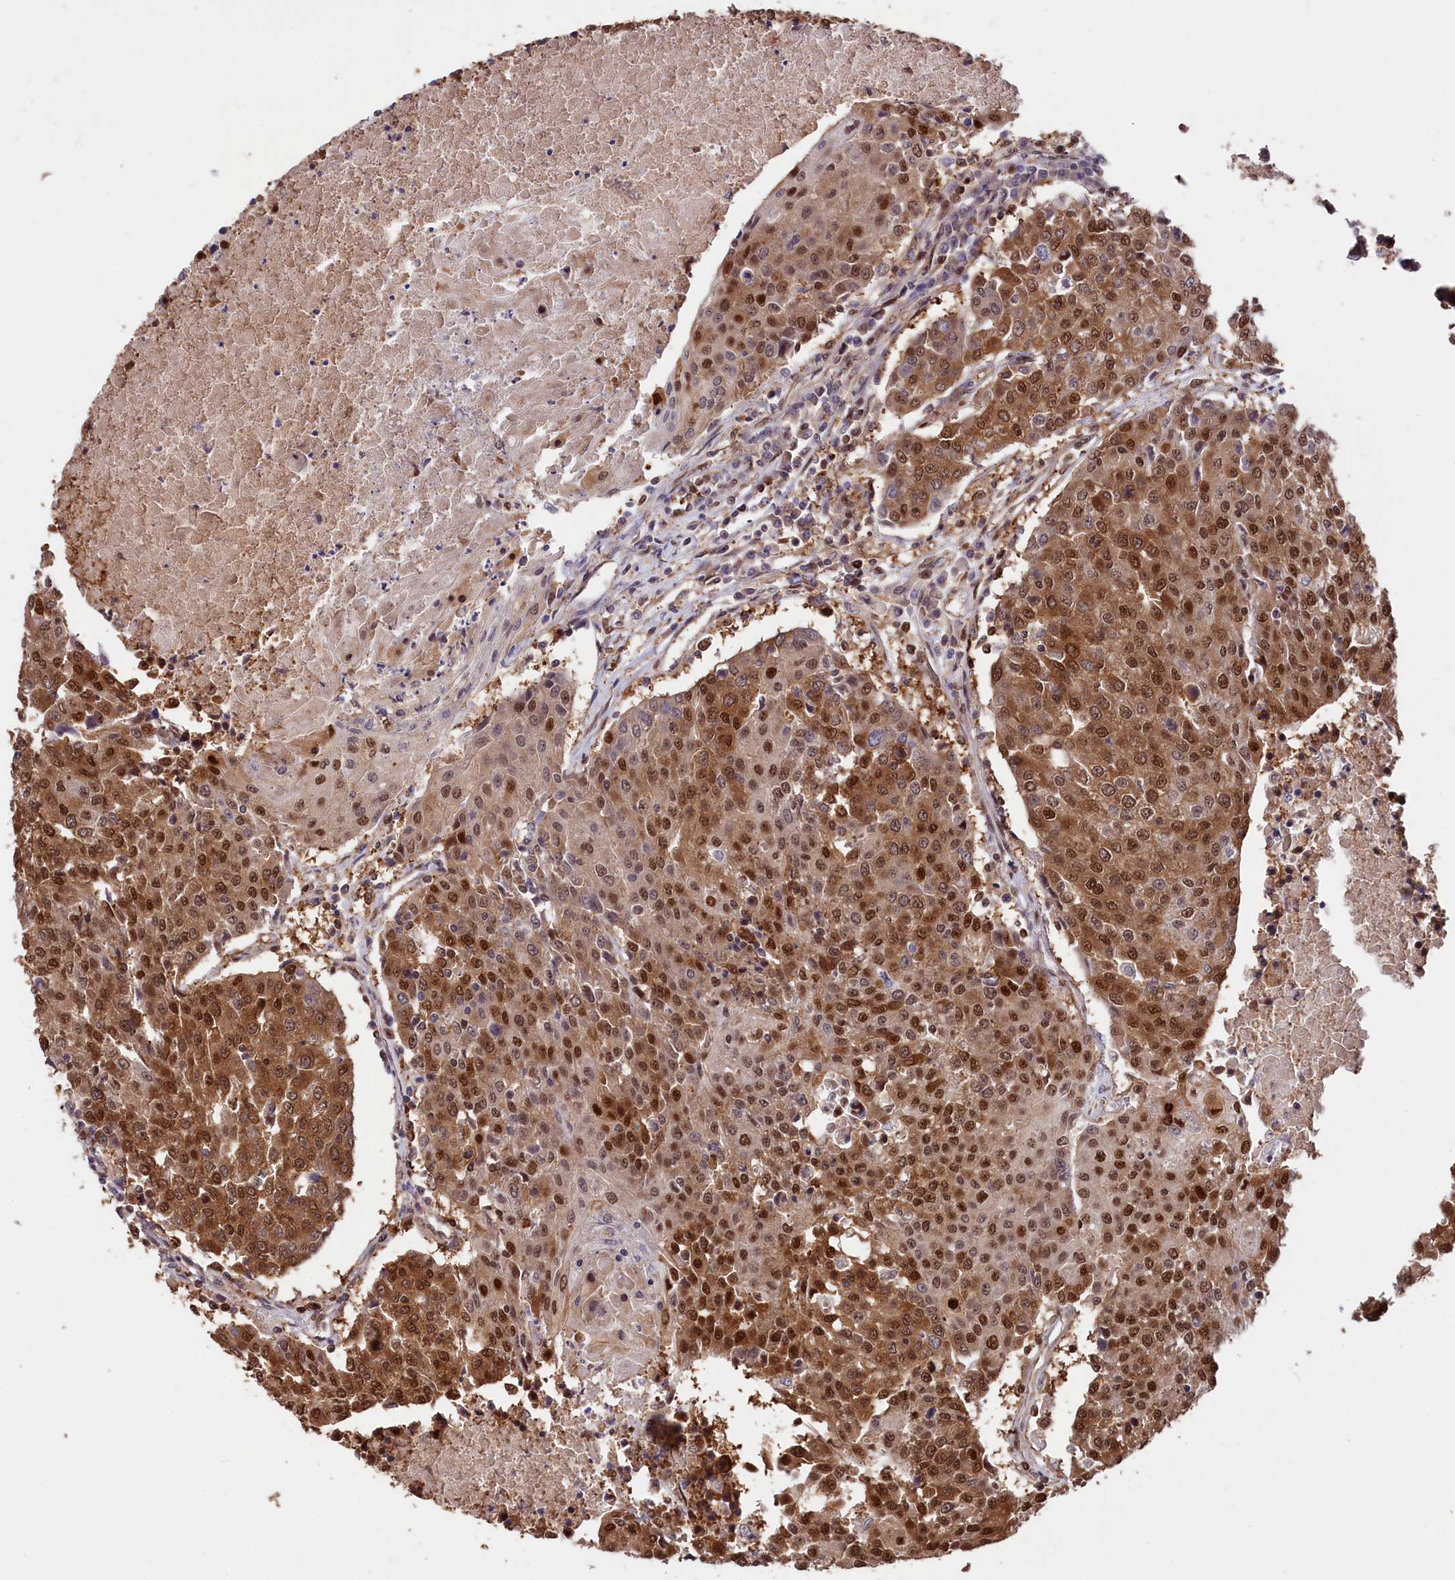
{"staining": {"intensity": "moderate", "quantity": ">75%", "location": "cytoplasmic/membranous,nuclear"}, "tissue": "urothelial cancer", "cell_type": "Tumor cells", "image_type": "cancer", "snomed": [{"axis": "morphology", "description": "Urothelial carcinoma, High grade"}, {"axis": "topography", "description": "Urinary bladder"}], "caption": "High-grade urothelial carcinoma was stained to show a protein in brown. There is medium levels of moderate cytoplasmic/membranous and nuclear positivity in about >75% of tumor cells.", "gene": "ADRM1", "patient": {"sex": "female", "age": 85}}